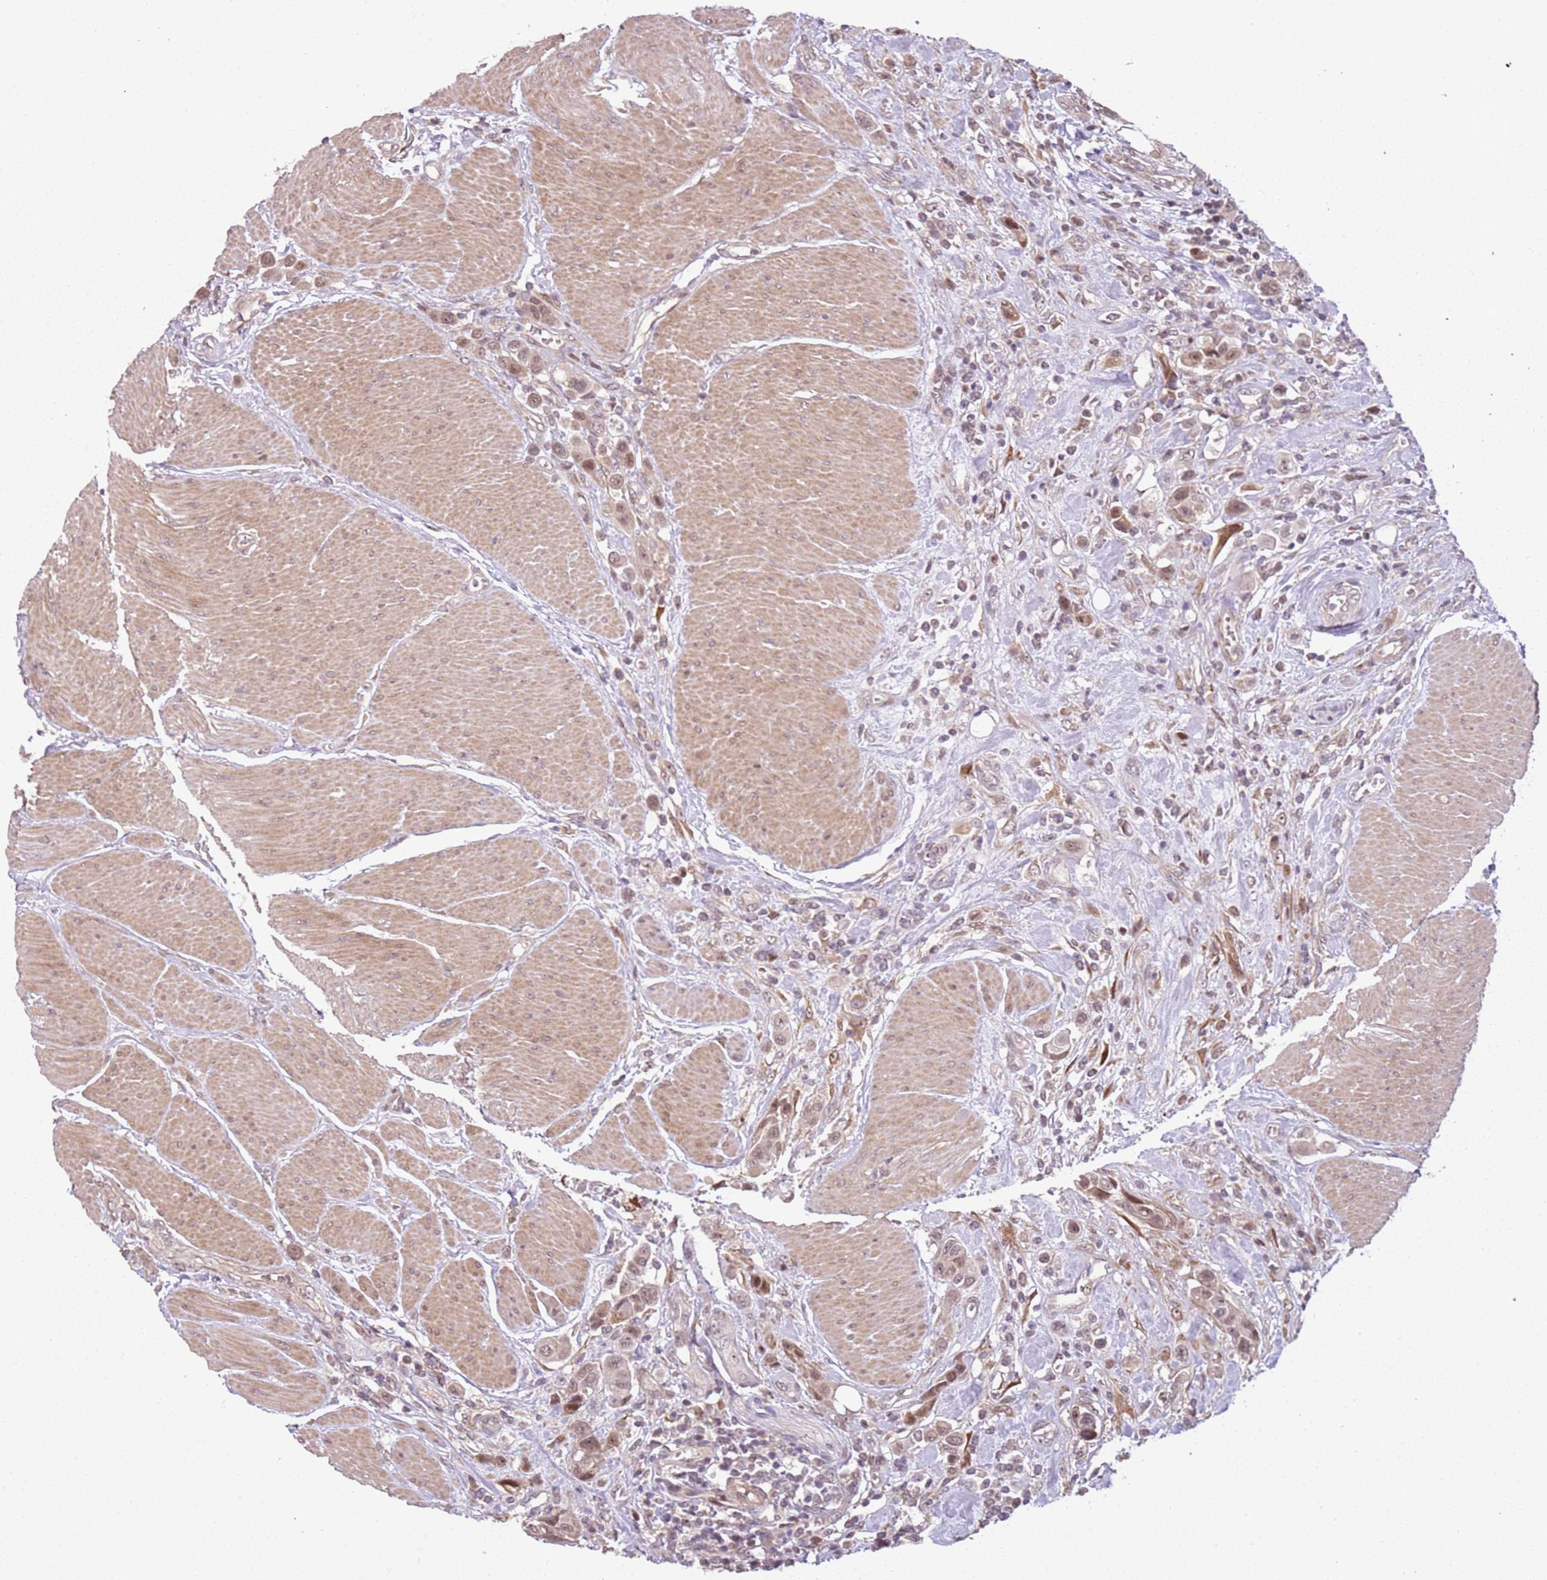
{"staining": {"intensity": "weak", "quantity": ">75%", "location": "cytoplasmic/membranous,nuclear"}, "tissue": "urothelial cancer", "cell_type": "Tumor cells", "image_type": "cancer", "snomed": [{"axis": "morphology", "description": "Urothelial carcinoma, High grade"}, {"axis": "topography", "description": "Urinary bladder"}], "caption": "There is low levels of weak cytoplasmic/membranous and nuclear staining in tumor cells of urothelial cancer, as demonstrated by immunohistochemical staining (brown color).", "gene": "CHURC1", "patient": {"sex": "male", "age": 50}}